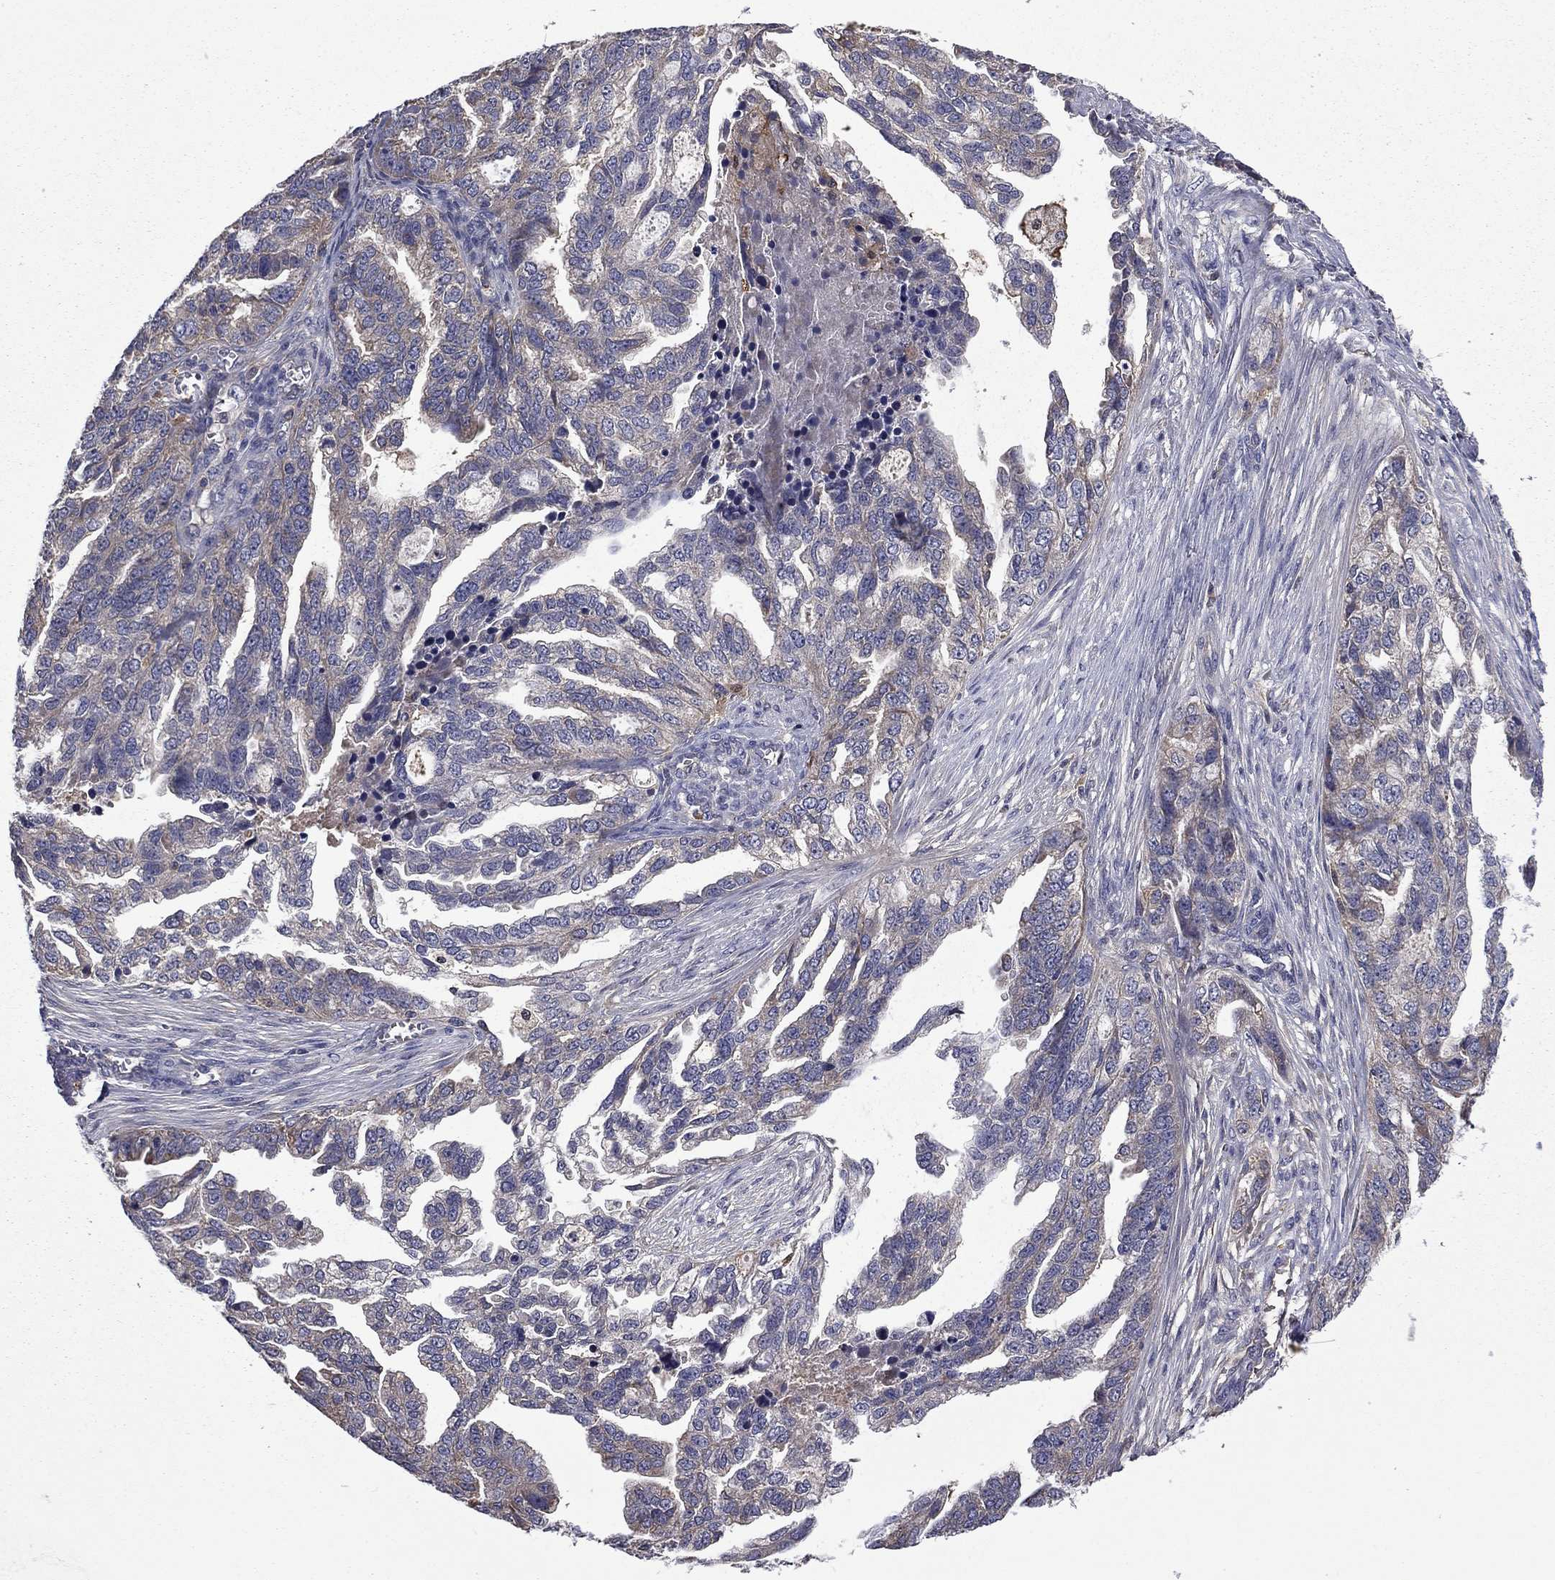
{"staining": {"intensity": "negative", "quantity": "none", "location": "none"}, "tissue": "ovarian cancer", "cell_type": "Tumor cells", "image_type": "cancer", "snomed": [{"axis": "morphology", "description": "Cystadenocarcinoma, serous, NOS"}, {"axis": "topography", "description": "Ovary"}], "caption": "High magnification brightfield microscopy of serous cystadenocarcinoma (ovarian) stained with DAB (brown) and counterstained with hematoxylin (blue): tumor cells show no significant staining.", "gene": "CEACAM7", "patient": {"sex": "female", "age": 51}}